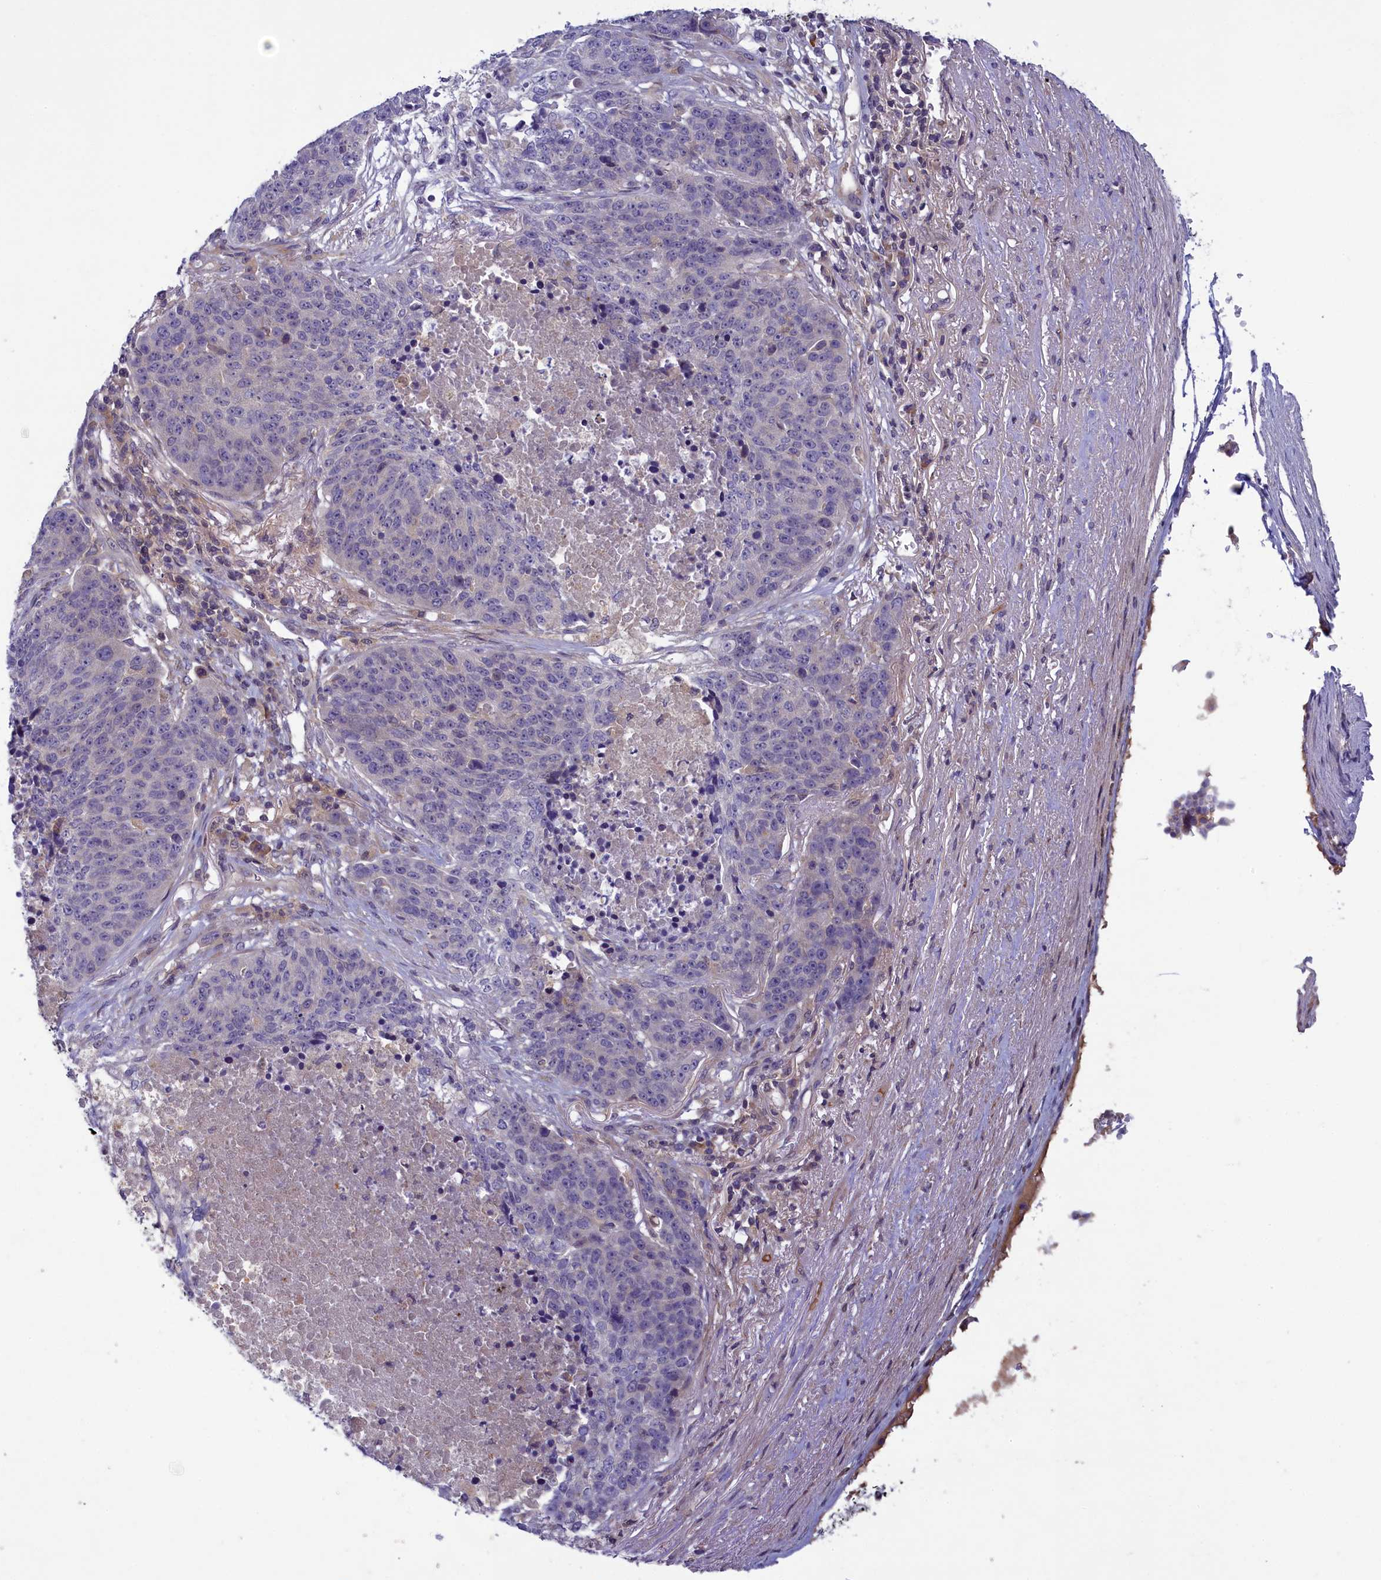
{"staining": {"intensity": "negative", "quantity": "none", "location": "none"}, "tissue": "lung cancer", "cell_type": "Tumor cells", "image_type": "cancer", "snomed": [{"axis": "morphology", "description": "Normal tissue, NOS"}, {"axis": "morphology", "description": "Squamous cell carcinoma, NOS"}, {"axis": "topography", "description": "Lymph node"}, {"axis": "topography", "description": "Lung"}], "caption": "High magnification brightfield microscopy of squamous cell carcinoma (lung) stained with DAB (brown) and counterstained with hematoxylin (blue): tumor cells show no significant staining.", "gene": "NUBP1", "patient": {"sex": "male", "age": 66}}